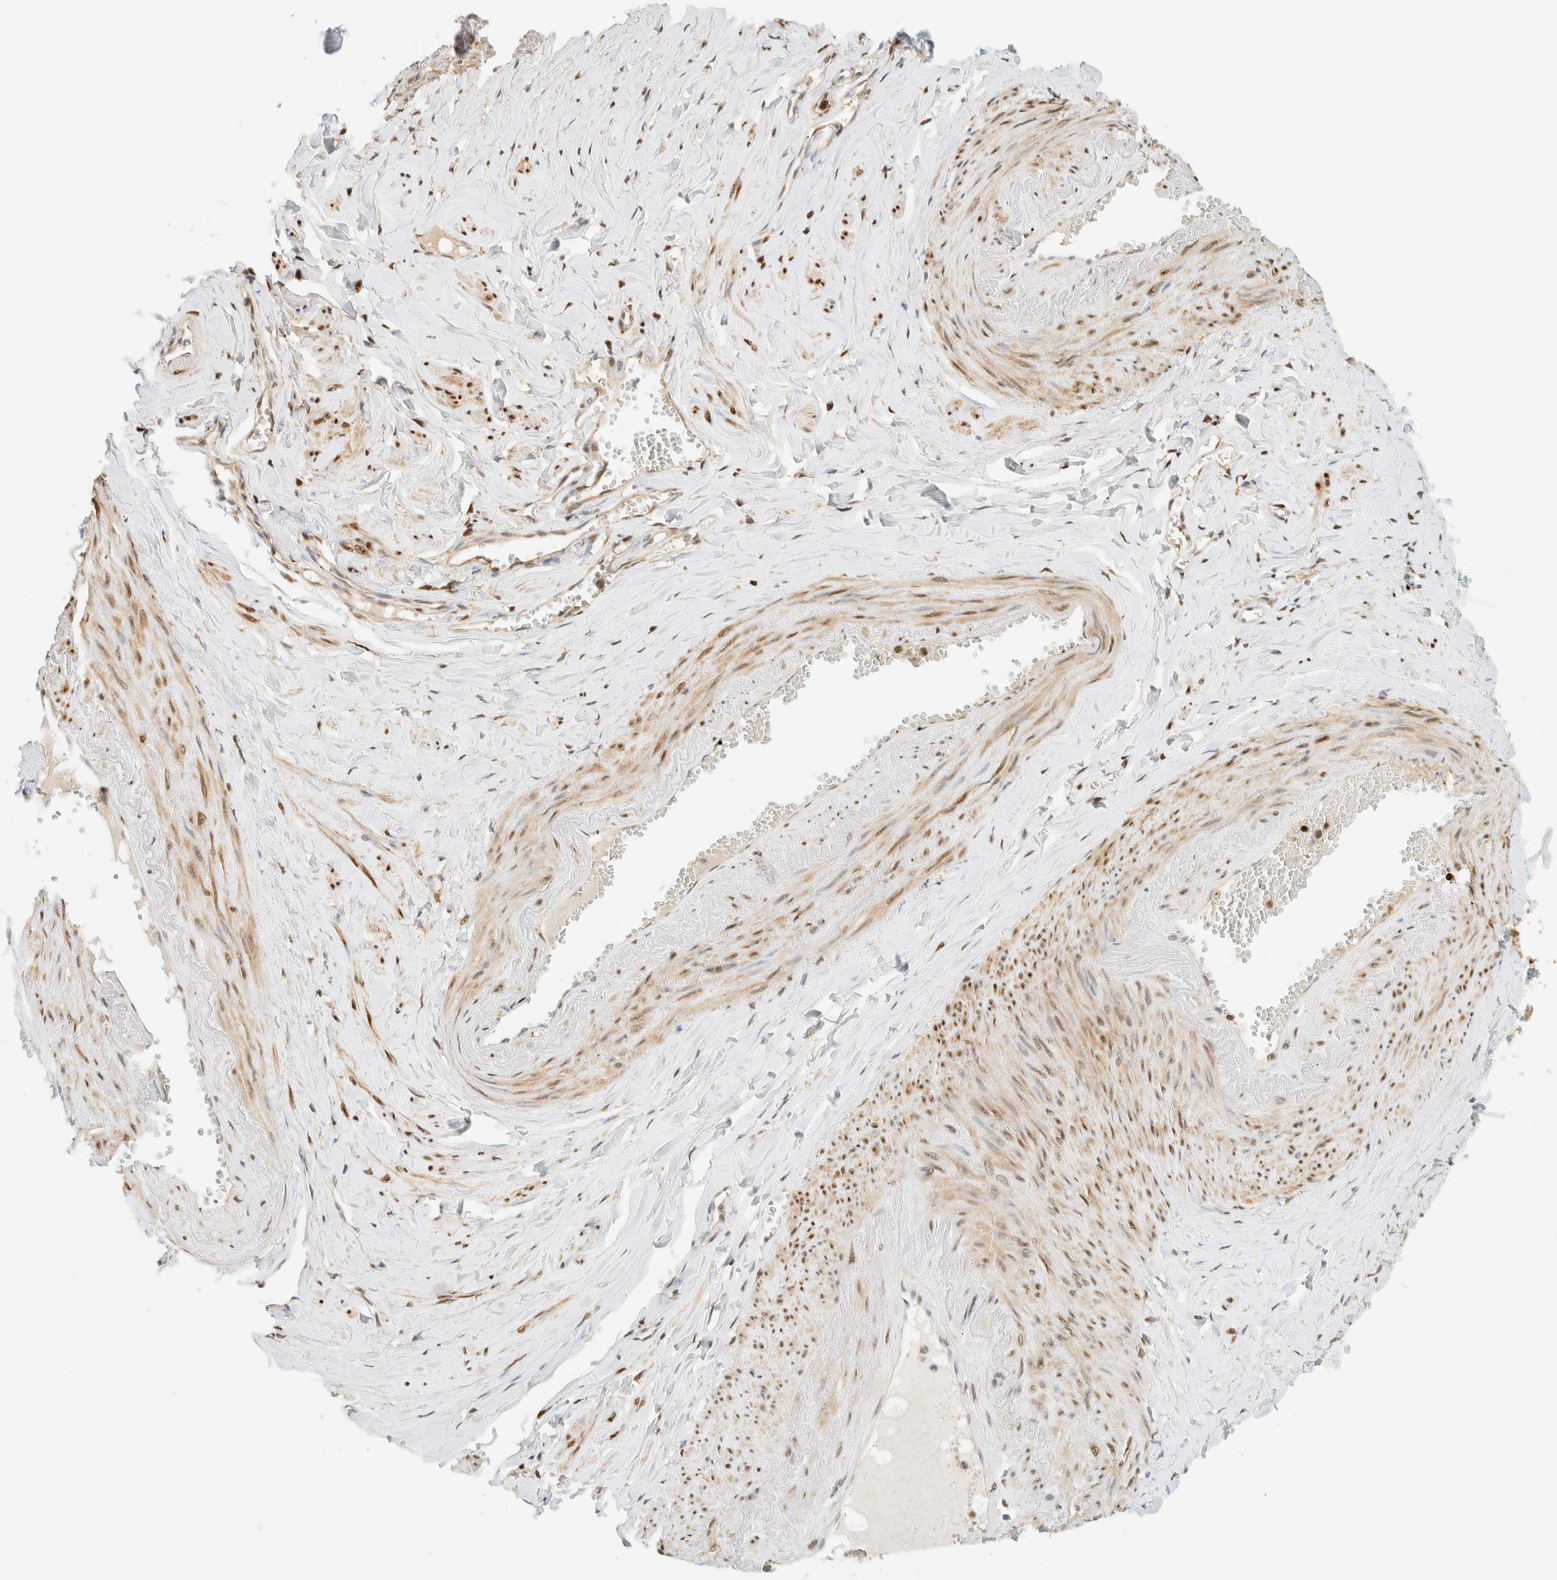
{"staining": {"intensity": "moderate", "quantity": ">75%", "location": "cytoplasmic/membranous,nuclear"}, "tissue": "adipose tissue", "cell_type": "Adipocytes", "image_type": "normal", "snomed": [{"axis": "morphology", "description": "Normal tissue, NOS"}, {"axis": "topography", "description": "Vascular tissue"}, {"axis": "topography", "description": "Fallopian tube"}, {"axis": "topography", "description": "Ovary"}], "caption": "Immunohistochemistry (IHC) photomicrograph of benign human adipose tissue stained for a protein (brown), which demonstrates medium levels of moderate cytoplasmic/membranous,nuclear positivity in about >75% of adipocytes.", "gene": "ZBTB37", "patient": {"sex": "female", "age": 67}}